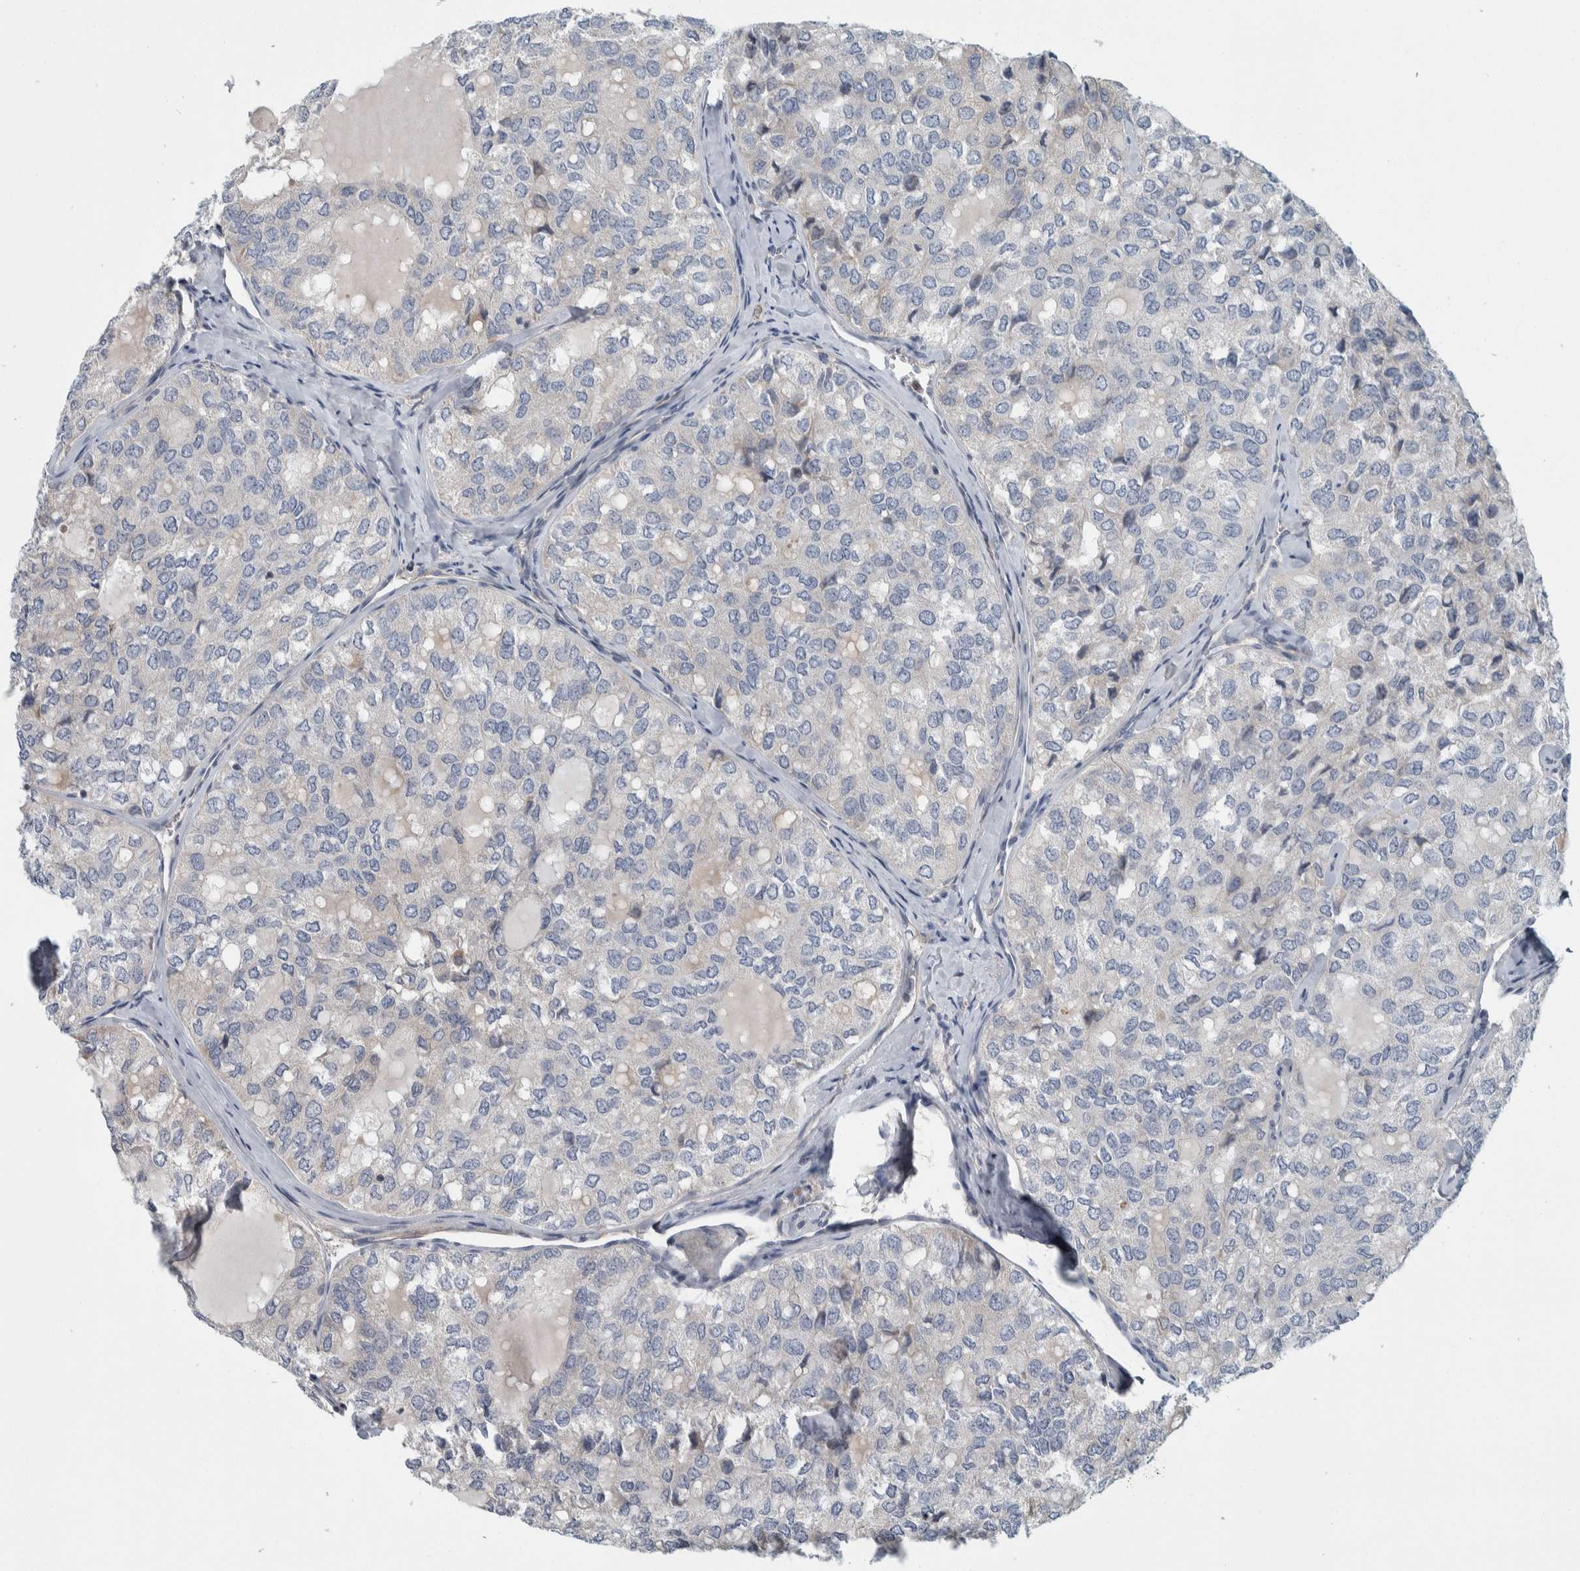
{"staining": {"intensity": "negative", "quantity": "none", "location": "none"}, "tissue": "thyroid cancer", "cell_type": "Tumor cells", "image_type": "cancer", "snomed": [{"axis": "morphology", "description": "Follicular adenoma carcinoma, NOS"}, {"axis": "topography", "description": "Thyroid gland"}], "caption": "Immunohistochemistry (IHC) histopathology image of thyroid cancer (follicular adenoma carcinoma) stained for a protein (brown), which demonstrates no positivity in tumor cells. (DAB (3,3'-diaminobenzidine) immunohistochemistry visualized using brightfield microscopy, high magnification).", "gene": "KCNJ3", "patient": {"sex": "male", "age": 75}}